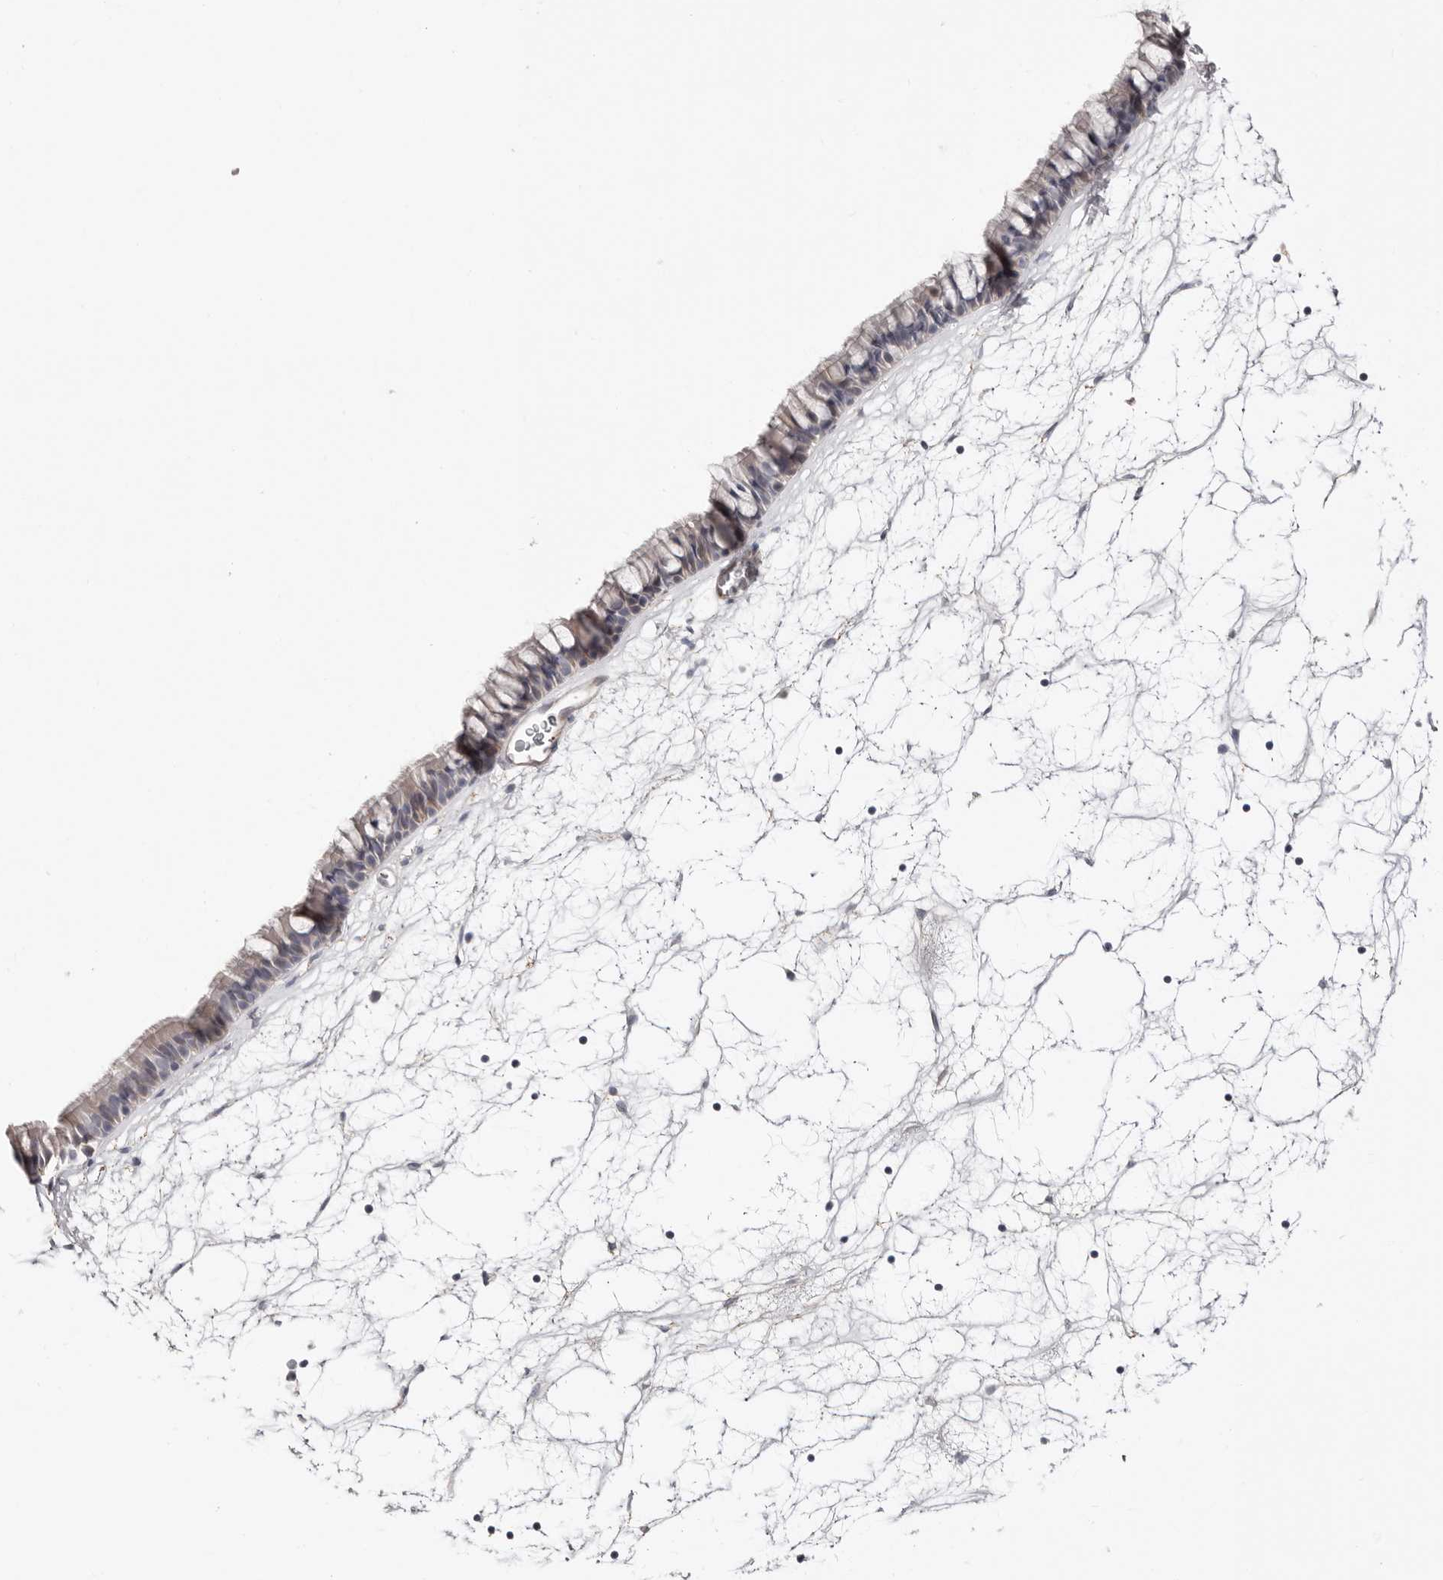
{"staining": {"intensity": "weak", "quantity": "<25%", "location": "cytoplasmic/membranous"}, "tissue": "nasopharynx", "cell_type": "Respiratory epithelial cells", "image_type": "normal", "snomed": [{"axis": "morphology", "description": "Normal tissue, NOS"}, {"axis": "topography", "description": "Nasopharynx"}], "caption": "Nasopharynx stained for a protein using IHC exhibits no staining respiratory epithelial cells.", "gene": "PKDCC", "patient": {"sex": "male", "age": 64}}